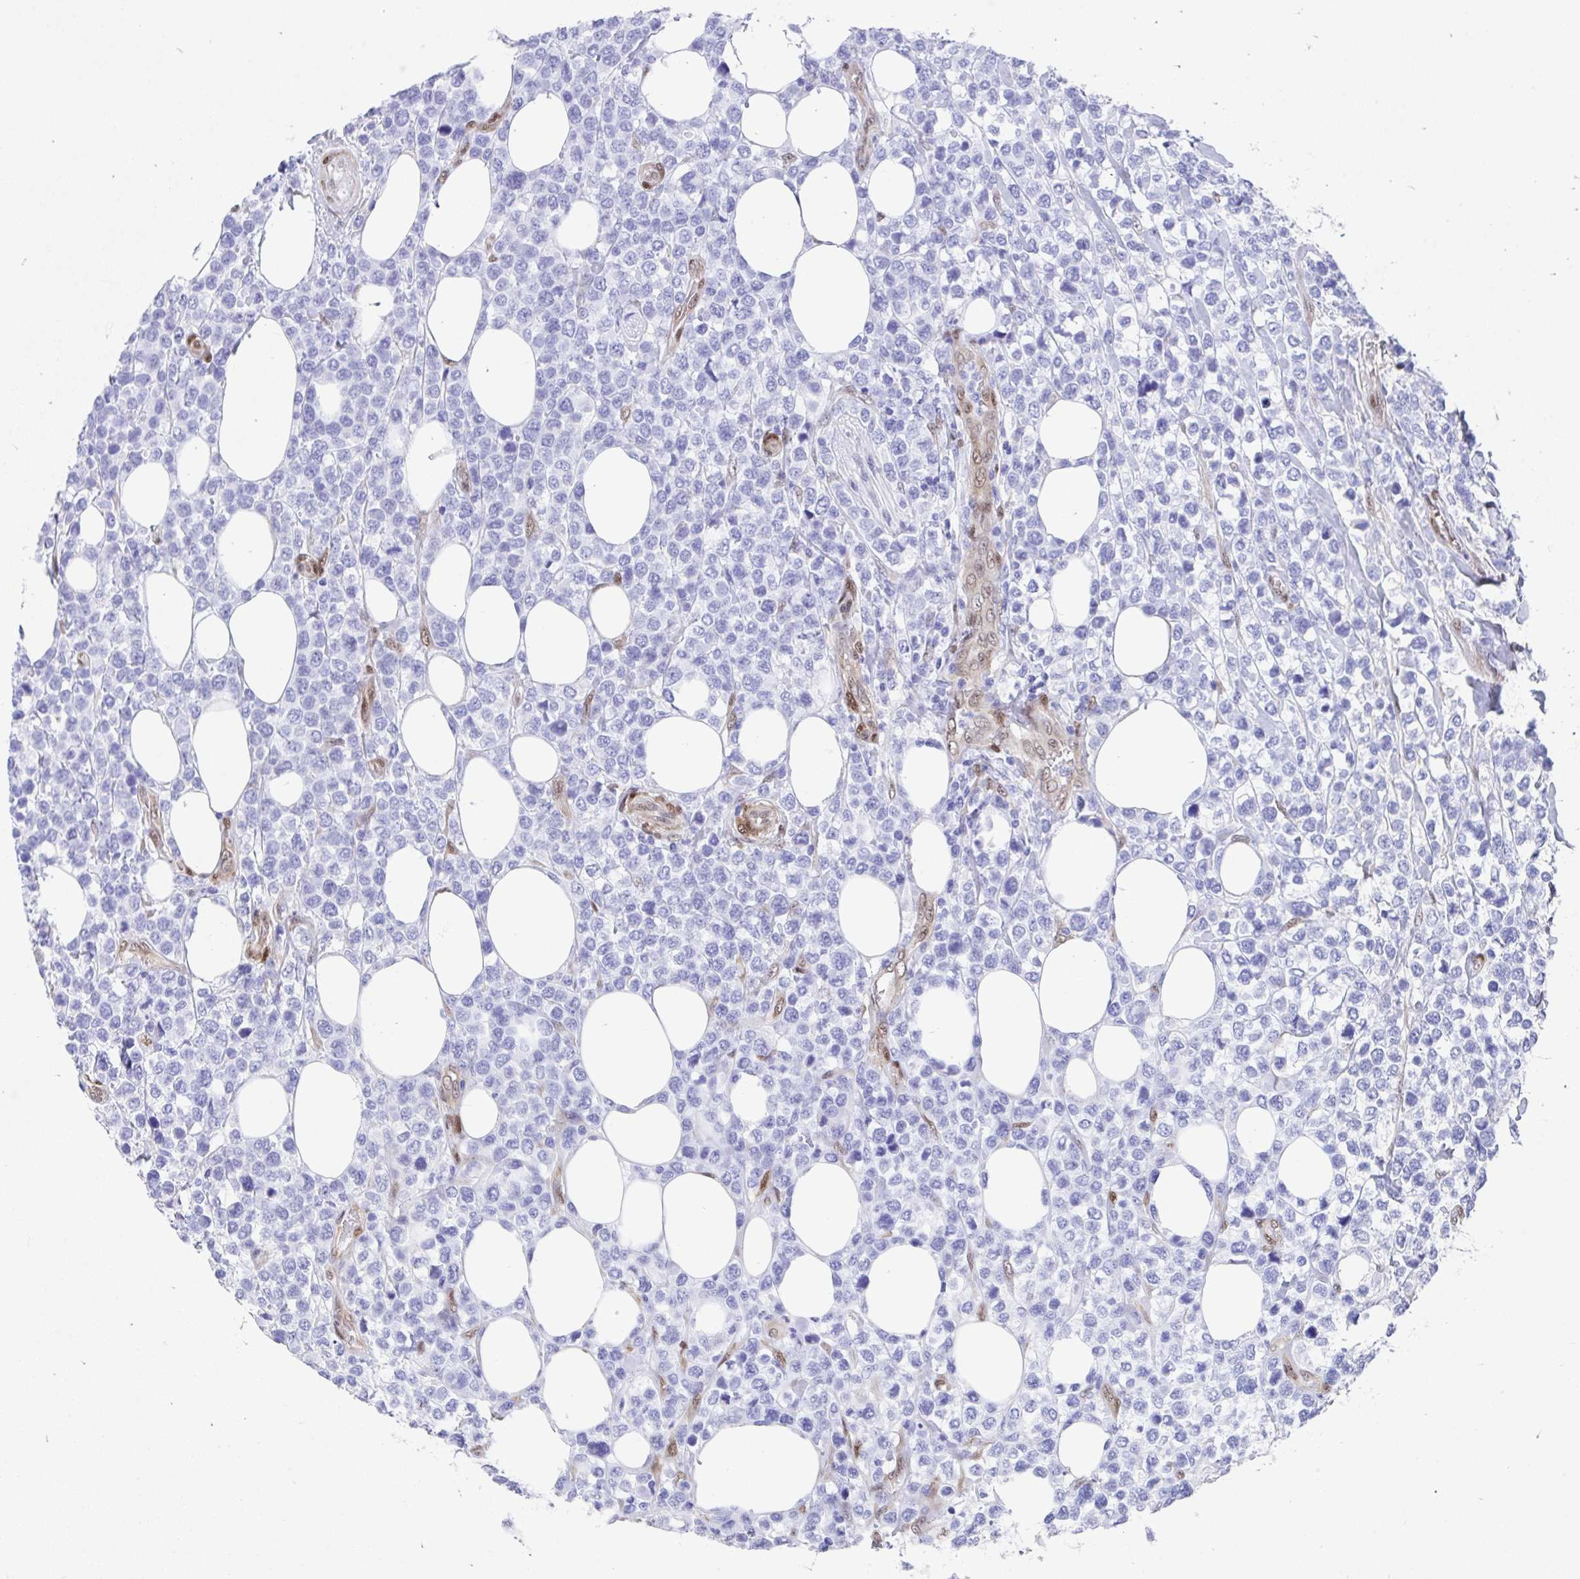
{"staining": {"intensity": "negative", "quantity": "none", "location": "none"}, "tissue": "lymphoma", "cell_type": "Tumor cells", "image_type": "cancer", "snomed": [{"axis": "morphology", "description": "Malignant lymphoma, non-Hodgkin's type, High grade"}, {"axis": "topography", "description": "Soft tissue"}], "caption": "A micrograph of lymphoma stained for a protein shows no brown staining in tumor cells. Brightfield microscopy of IHC stained with DAB (brown) and hematoxylin (blue), captured at high magnification.", "gene": "RBPMS", "patient": {"sex": "female", "age": 56}}